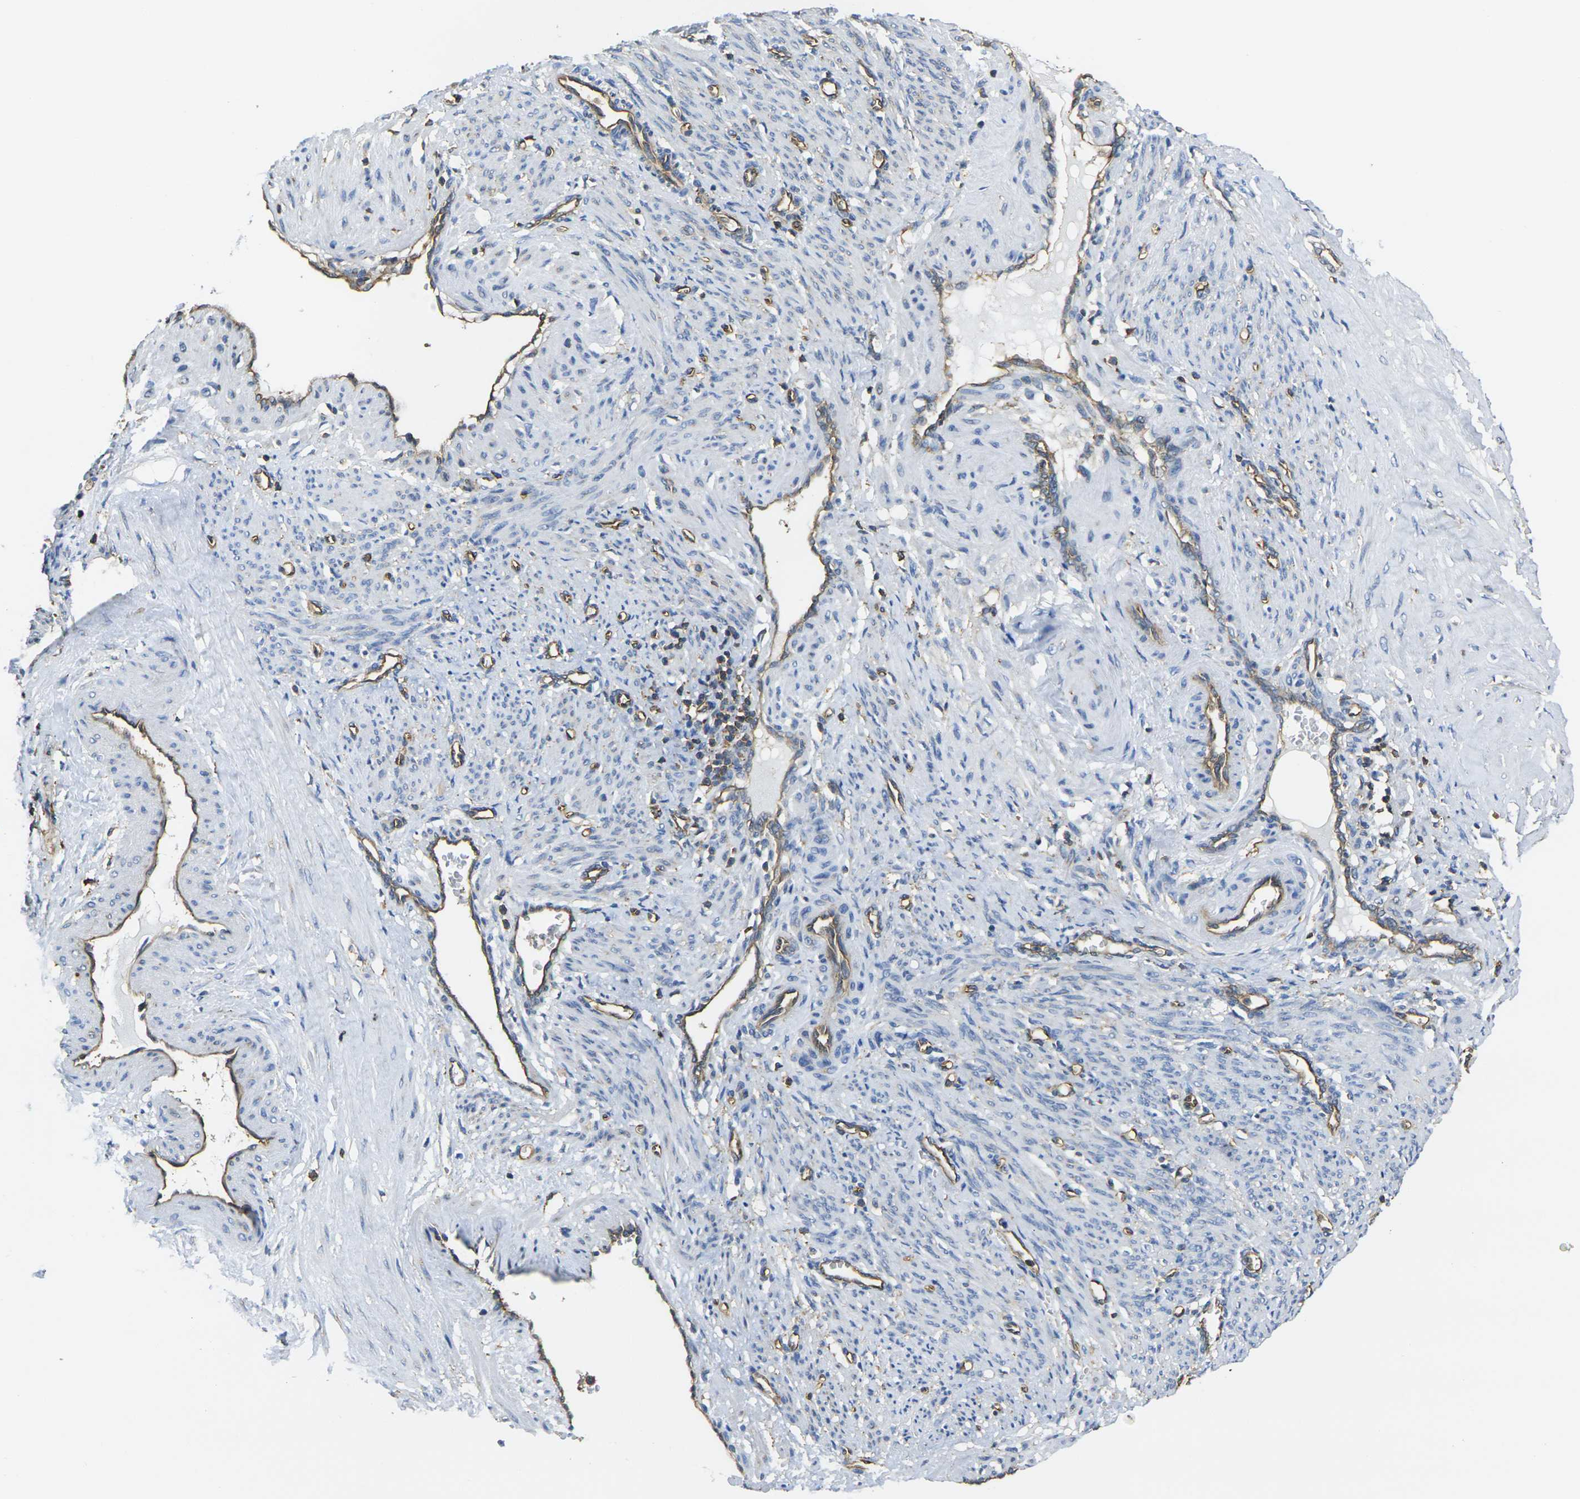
{"staining": {"intensity": "negative", "quantity": "none", "location": "none"}, "tissue": "smooth muscle", "cell_type": "Smooth muscle cells", "image_type": "normal", "snomed": [{"axis": "morphology", "description": "Normal tissue, NOS"}, {"axis": "topography", "description": "Endometrium"}], "caption": "Immunohistochemical staining of unremarkable smooth muscle displays no significant staining in smooth muscle cells. (DAB IHC visualized using brightfield microscopy, high magnification).", "gene": "FAM110D", "patient": {"sex": "female", "age": 33}}